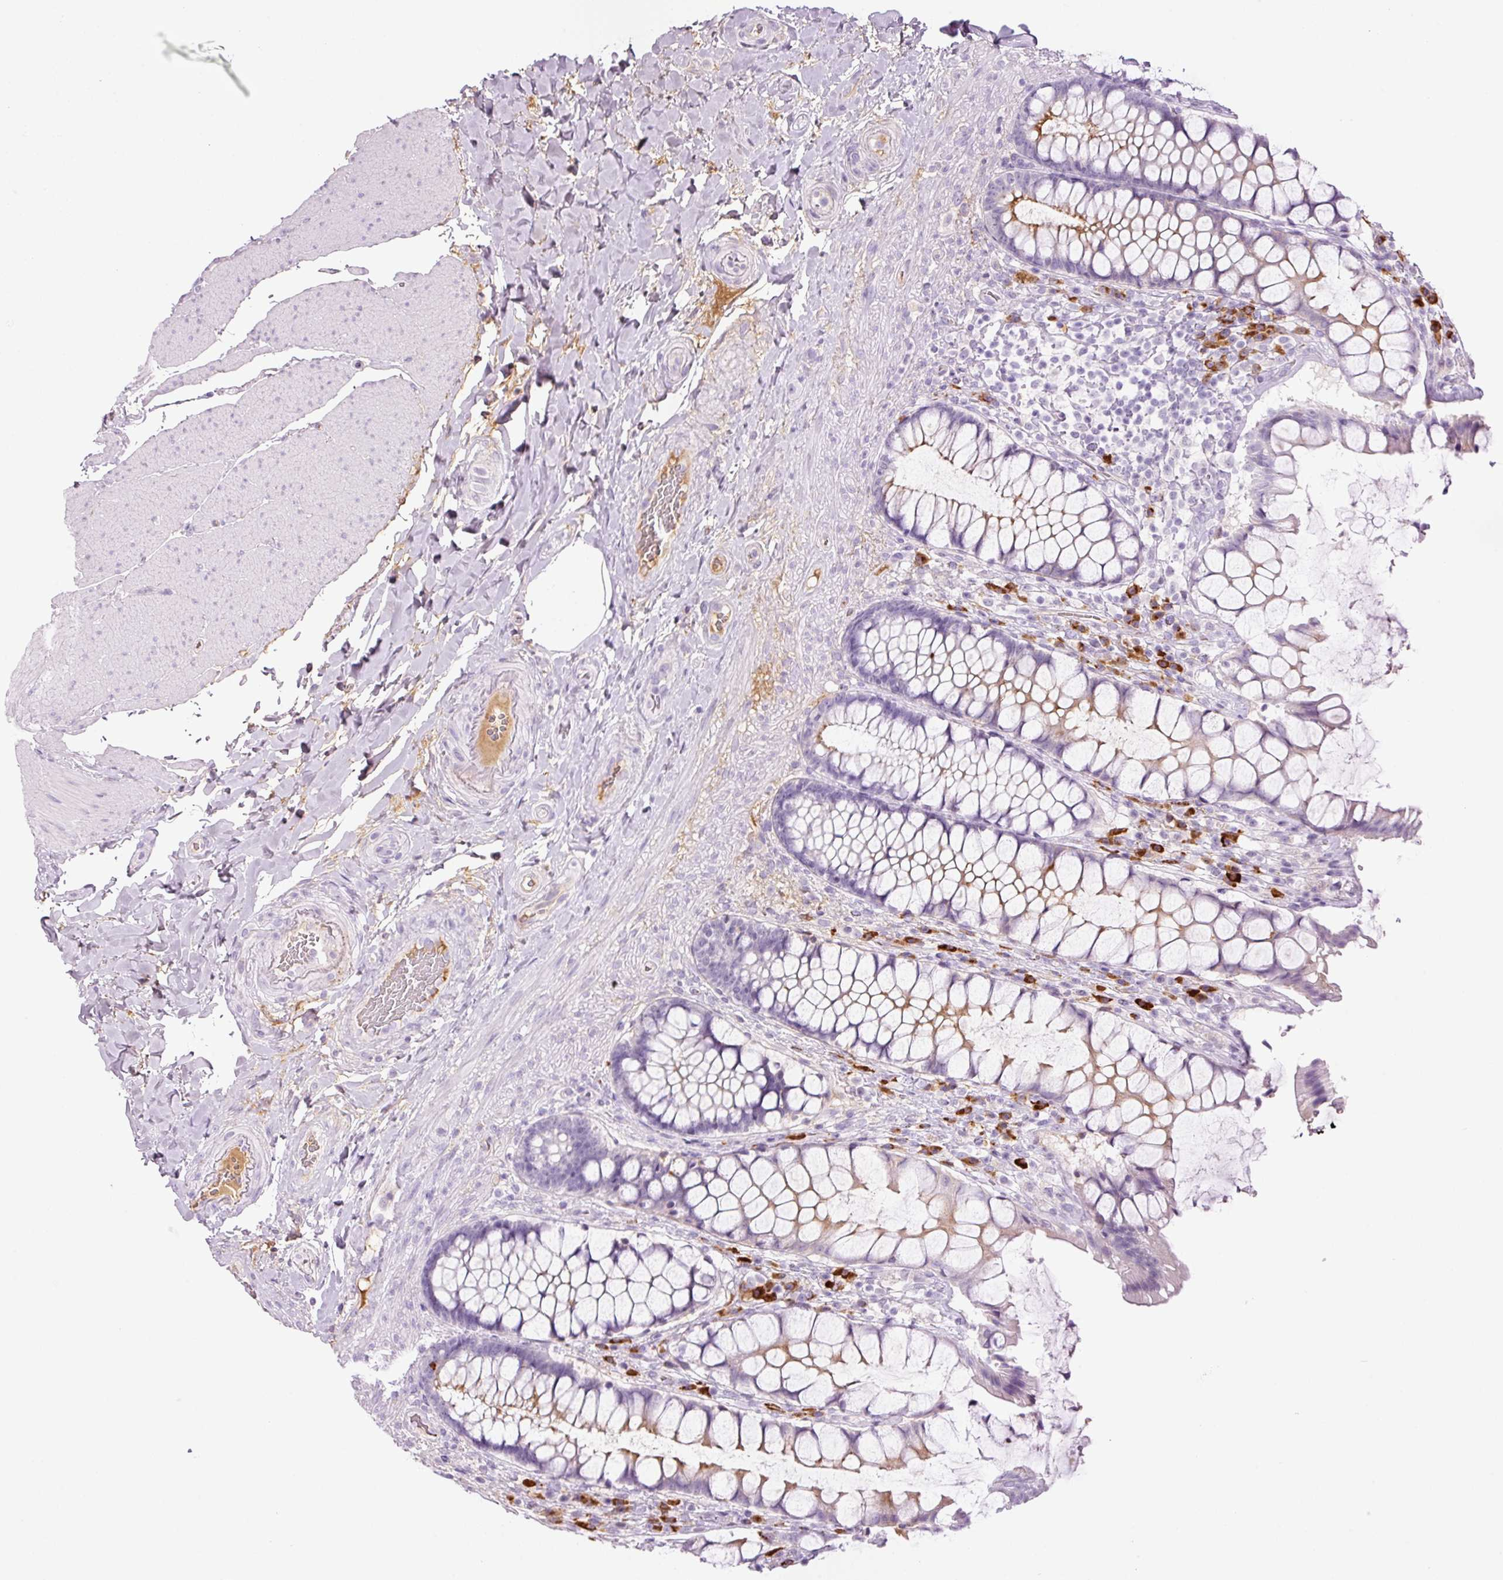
{"staining": {"intensity": "weak", "quantity": "25%-75%", "location": "cytoplasmic/membranous"}, "tissue": "rectum", "cell_type": "Glandular cells", "image_type": "normal", "snomed": [{"axis": "morphology", "description": "Normal tissue, NOS"}, {"axis": "topography", "description": "Rectum"}], "caption": "Protein expression analysis of benign human rectum reveals weak cytoplasmic/membranous positivity in approximately 25%-75% of glandular cells.", "gene": "KLF1", "patient": {"sex": "female", "age": 58}}